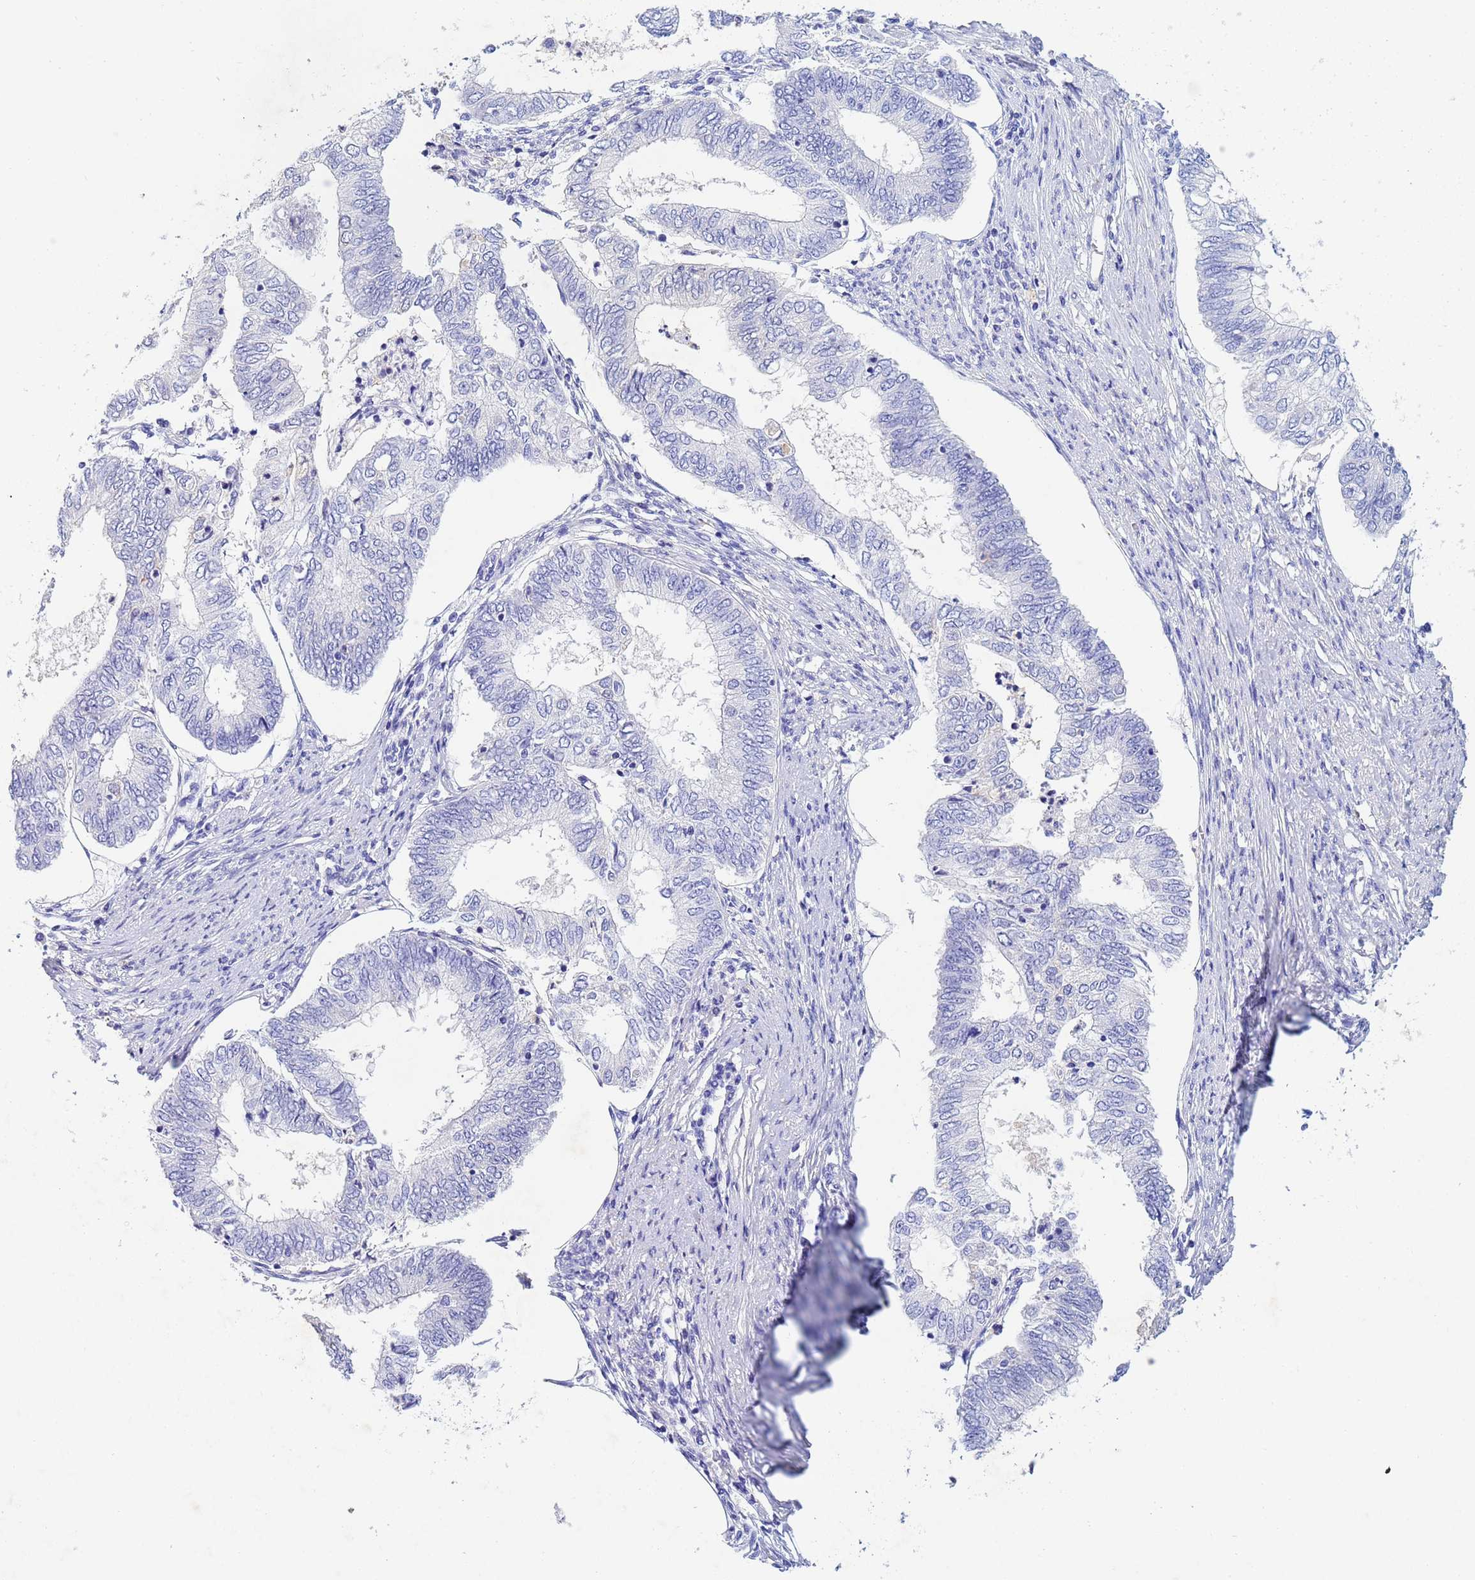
{"staining": {"intensity": "negative", "quantity": "none", "location": "none"}, "tissue": "endometrial cancer", "cell_type": "Tumor cells", "image_type": "cancer", "snomed": [{"axis": "morphology", "description": "Adenocarcinoma, NOS"}, {"axis": "topography", "description": "Endometrium"}], "caption": "Endometrial cancer (adenocarcinoma) was stained to show a protein in brown. There is no significant expression in tumor cells. (DAB (3,3'-diaminobenzidine) immunohistochemistry (IHC), high magnification).", "gene": "CSTB", "patient": {"sex": "female", "age": 68}}